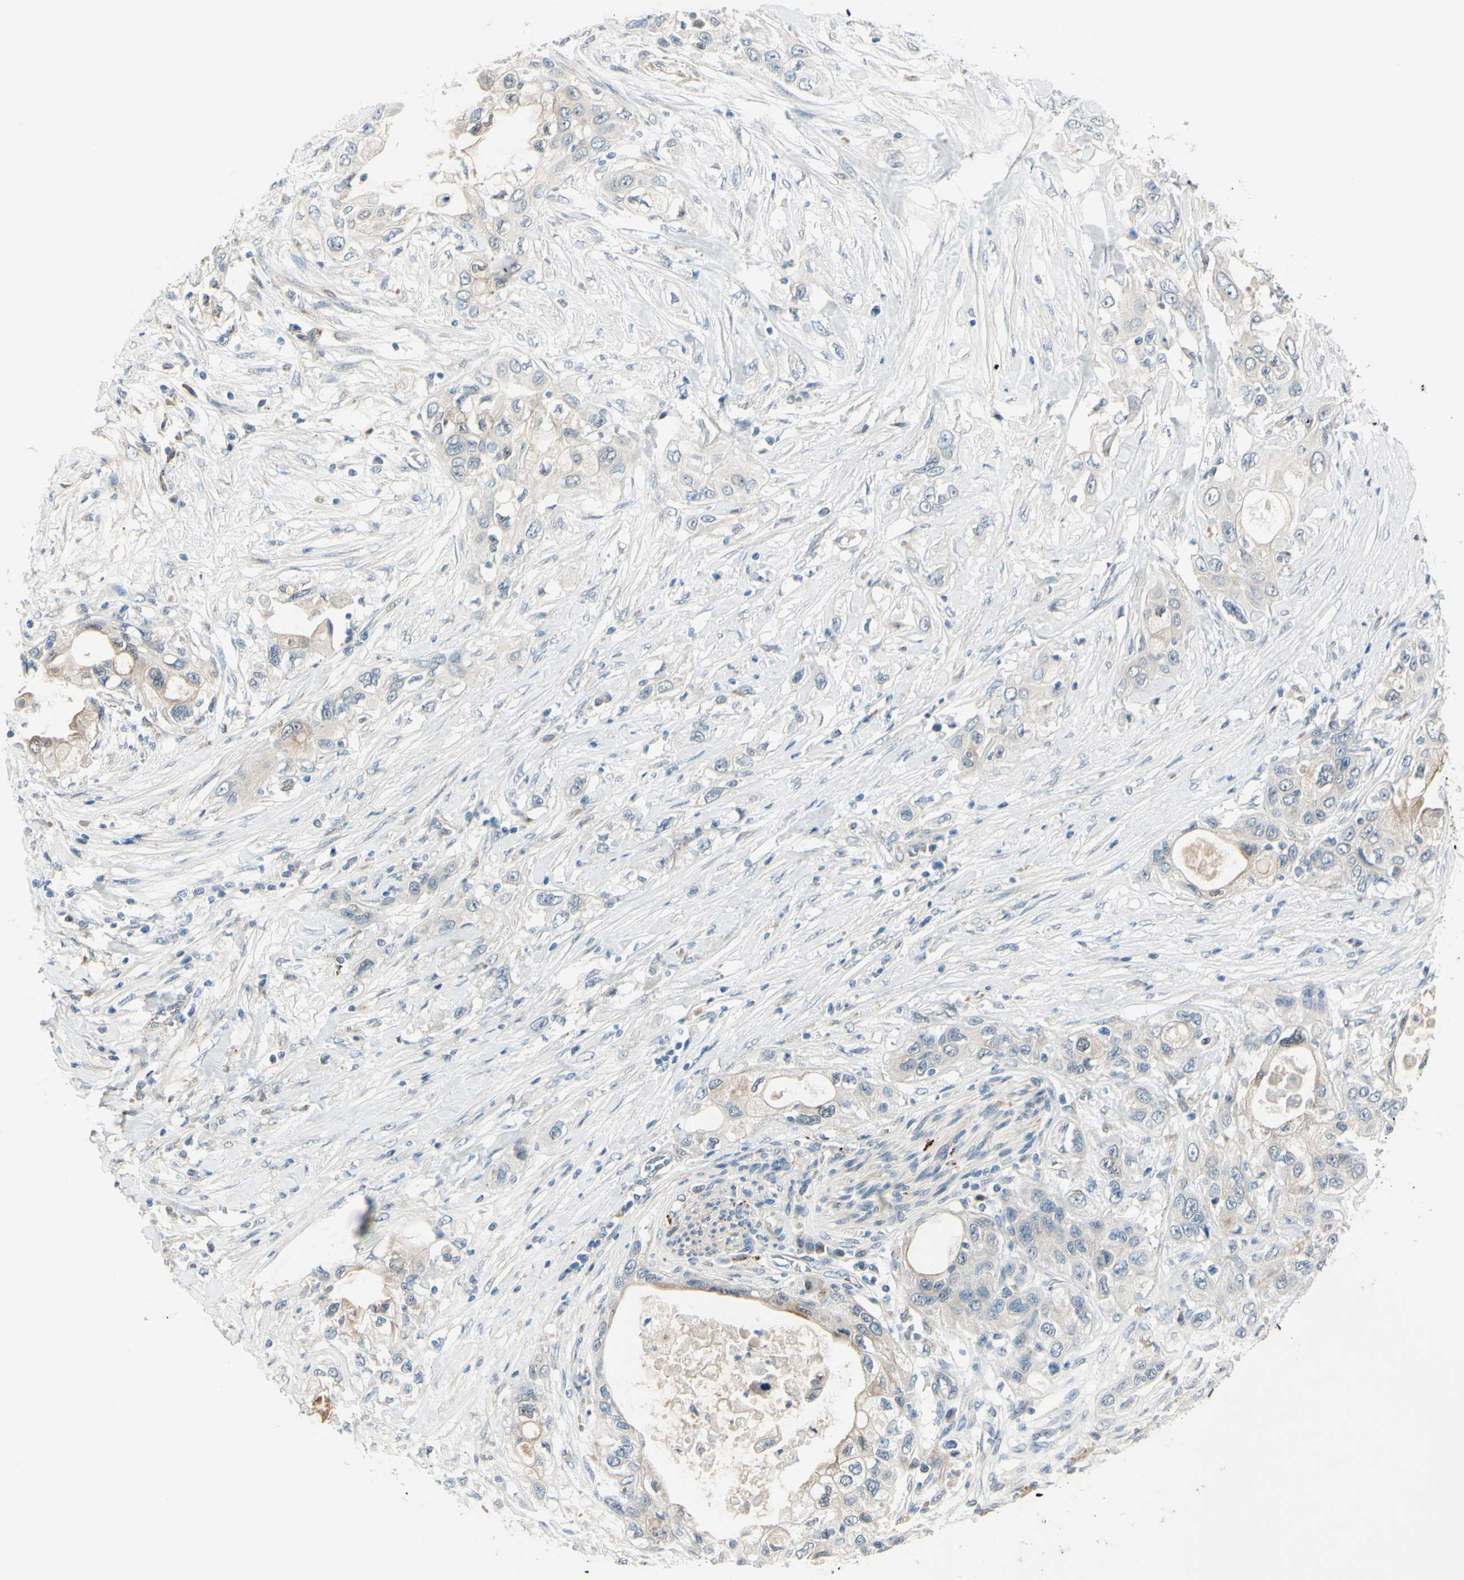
{"staining": {"intensity": "weak", "quantity": "<25%", "location": "cytoplasmic/membranous"}, "tissue": "pancreatic cancer", "cell_type": "Tumor cells", "image_type": "cancer", "snomed": [{"axis": "morphology", "description": "Adenocarcinoma, NOS"}, {"axis": "topography", "description": "Pancreas"}], "caption": "Micrograph shows no protein positivity in tumor cells of pancreatic cancer (adenocarcinoma) tissue.", "gene": "LMTK2", "patient": {"sex": "female", "age": 70}}